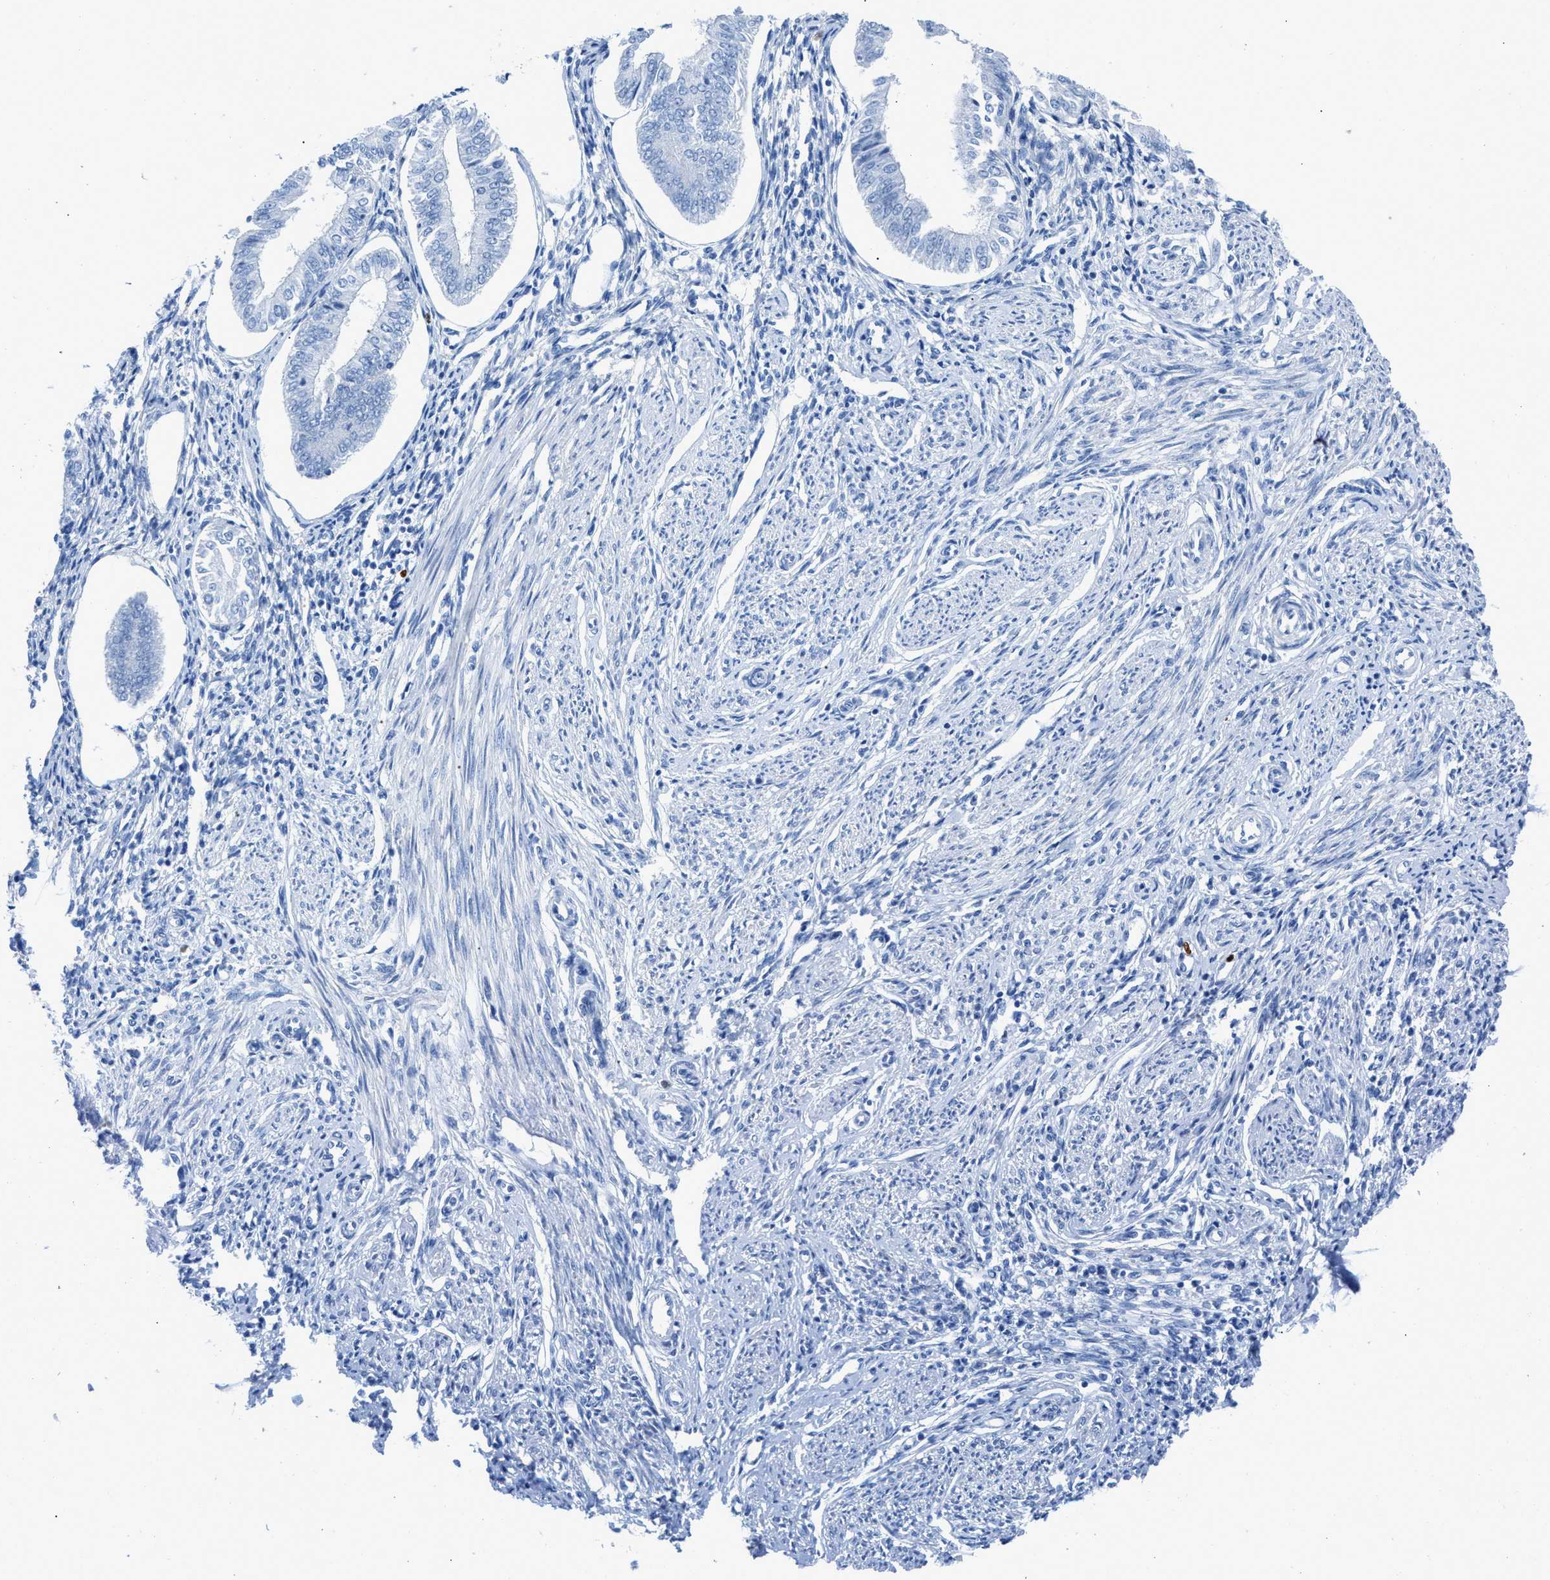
{"staining": {"intensity": "negative", "quantity": "none", "location": "none"}, "tissue": "endometrium", "cell_type": "Cells in endometrial stroma", "image_type": "normal", "snomed": [{"axis": "morphology", "description": "Normal tissue, NOS"}, {"axis": "topography", "description": "Endometrium"}], "caption": "Endometrium was stained to show a protein in brown. There is no significant positivity in cells in endometrial stroma. (DAB IHC, high magnification).", "gene": "TCL1A", "patient": {"sex": "female", "age": 50}}